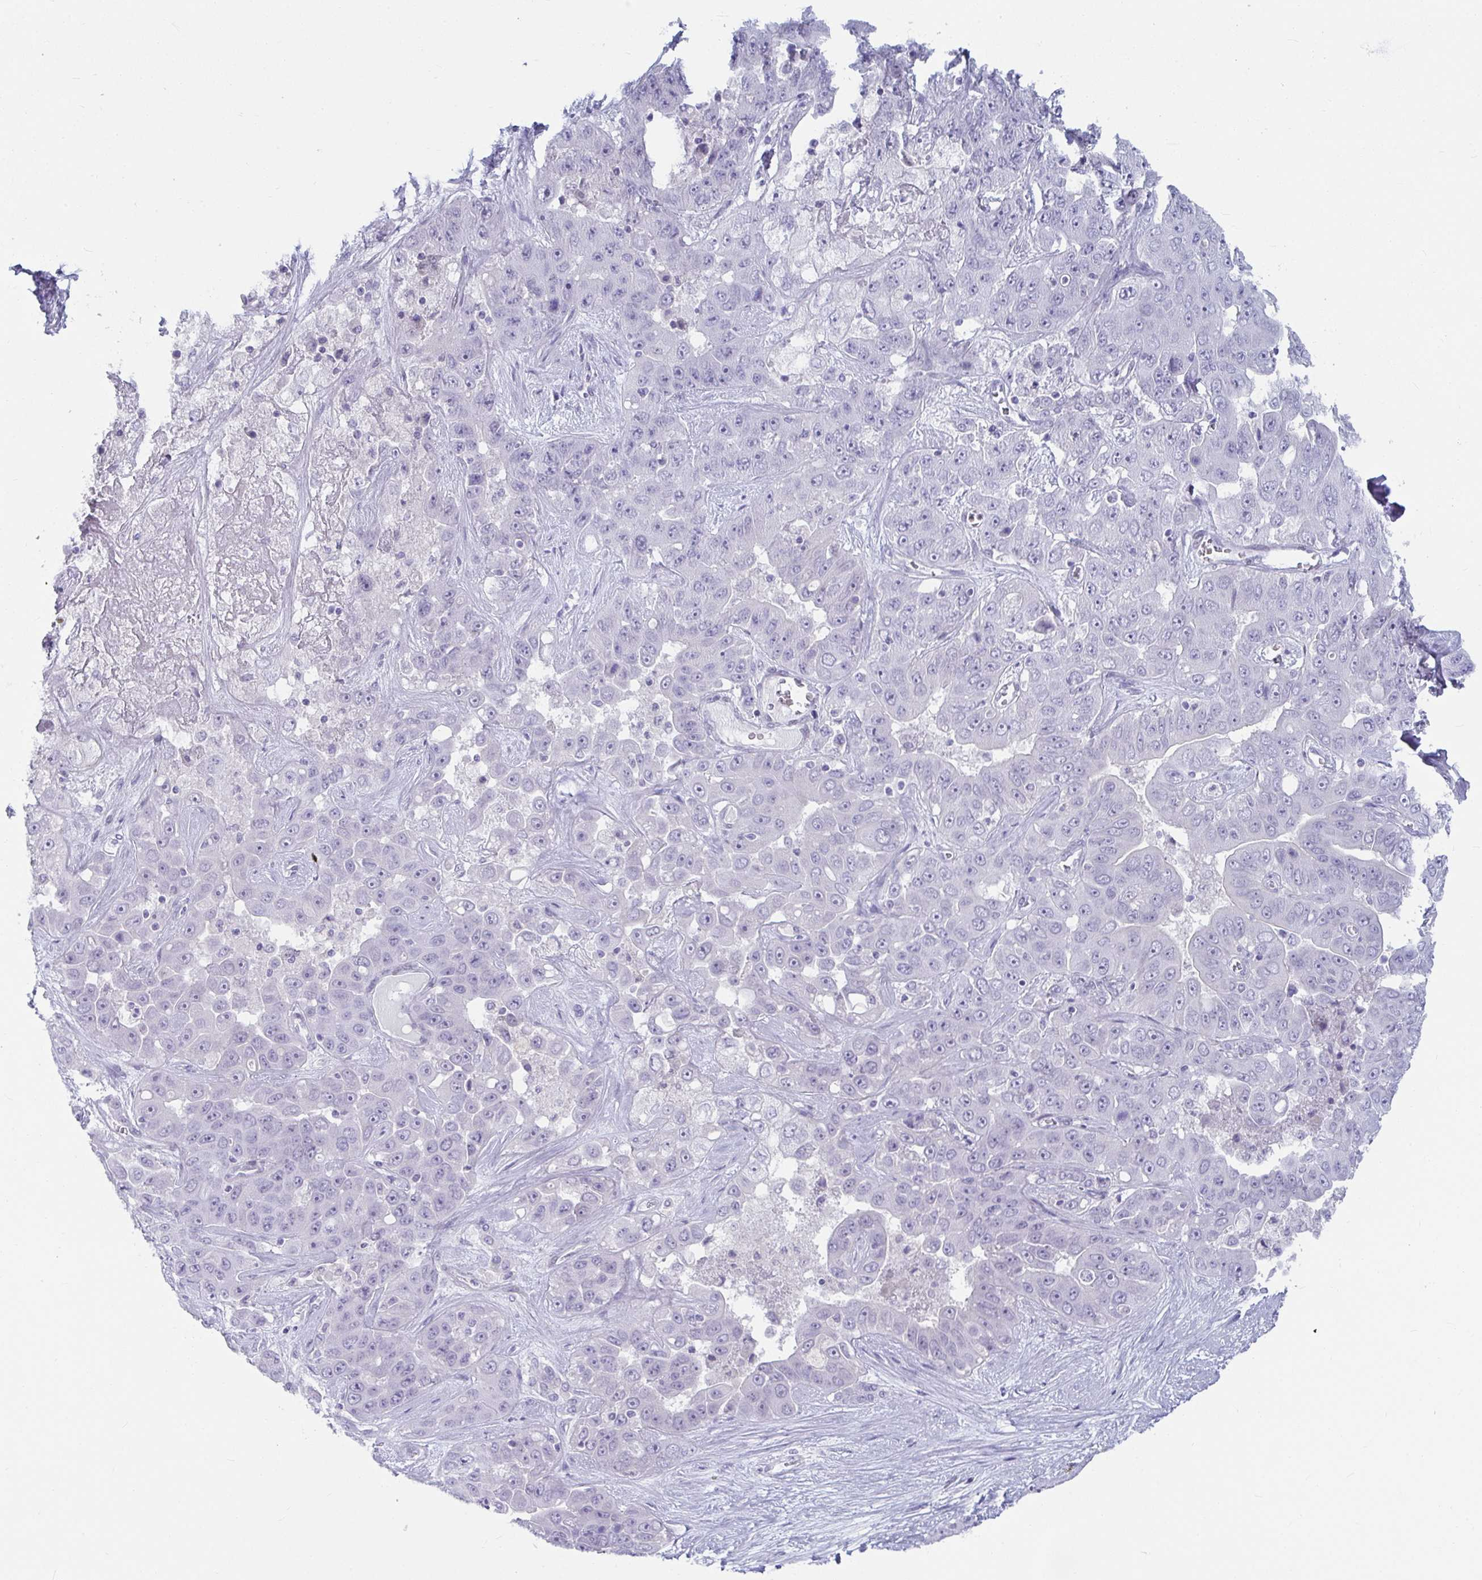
{"staining": {"intensity": "negative", "quantity": "none", "location": "none"}, "tissue": "liver cancer", "cell_type": "Tumor cells", "image_type": "cancer", "snomed": [{"axis": "morphology", "description": "Cholangiocarcinoma"}, {"axis": "topography", "description": "Liver"}], "caption": "Human liver cancer (cholangiocarcinoma) stained for a protein using IHC exhibits no expression in tumor cells.", "gene": "NPY", "patient": {"sex": "female", "age": 52}}